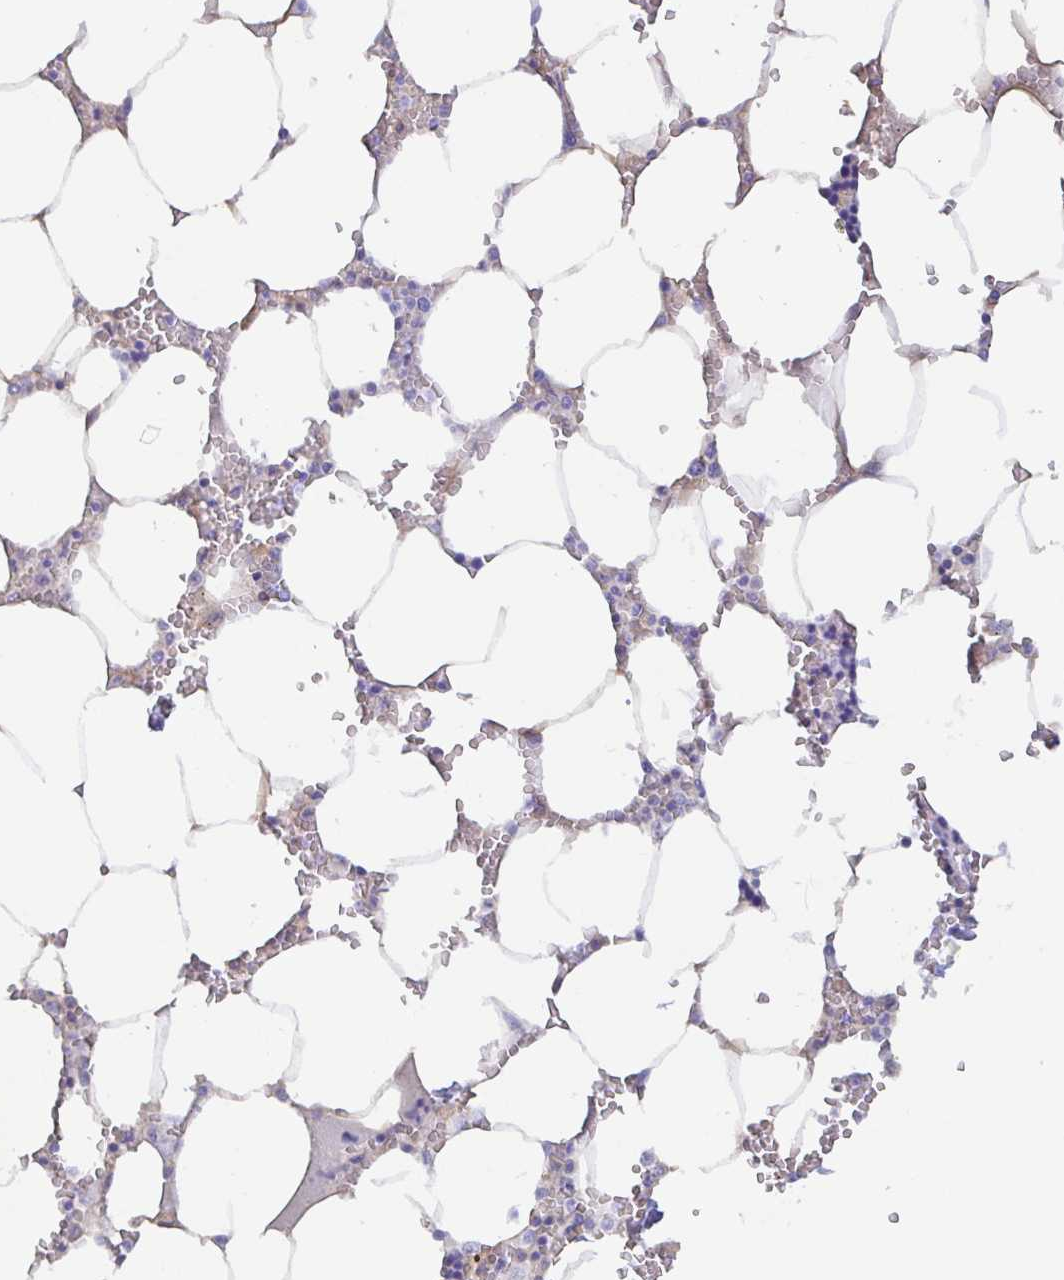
{"staining": {"intensity": "negative", "quantity": "none", "location": "none"}, "tissue": "bone marrow", "cell_type": "Hematopoietic cells", "image_type": "normal", "snomed": [{"axis": "morphology", "description": "Normal tissue, NOS"}, {"axis": "topography", "description": "Bone marrow"}], "caption": "Immunohistochemical staining of benign human bone marrow reveals no significant expression in hematopoietic cells.", "gene": "GKN1", "patient": {"sex": "male", "age": 64}}